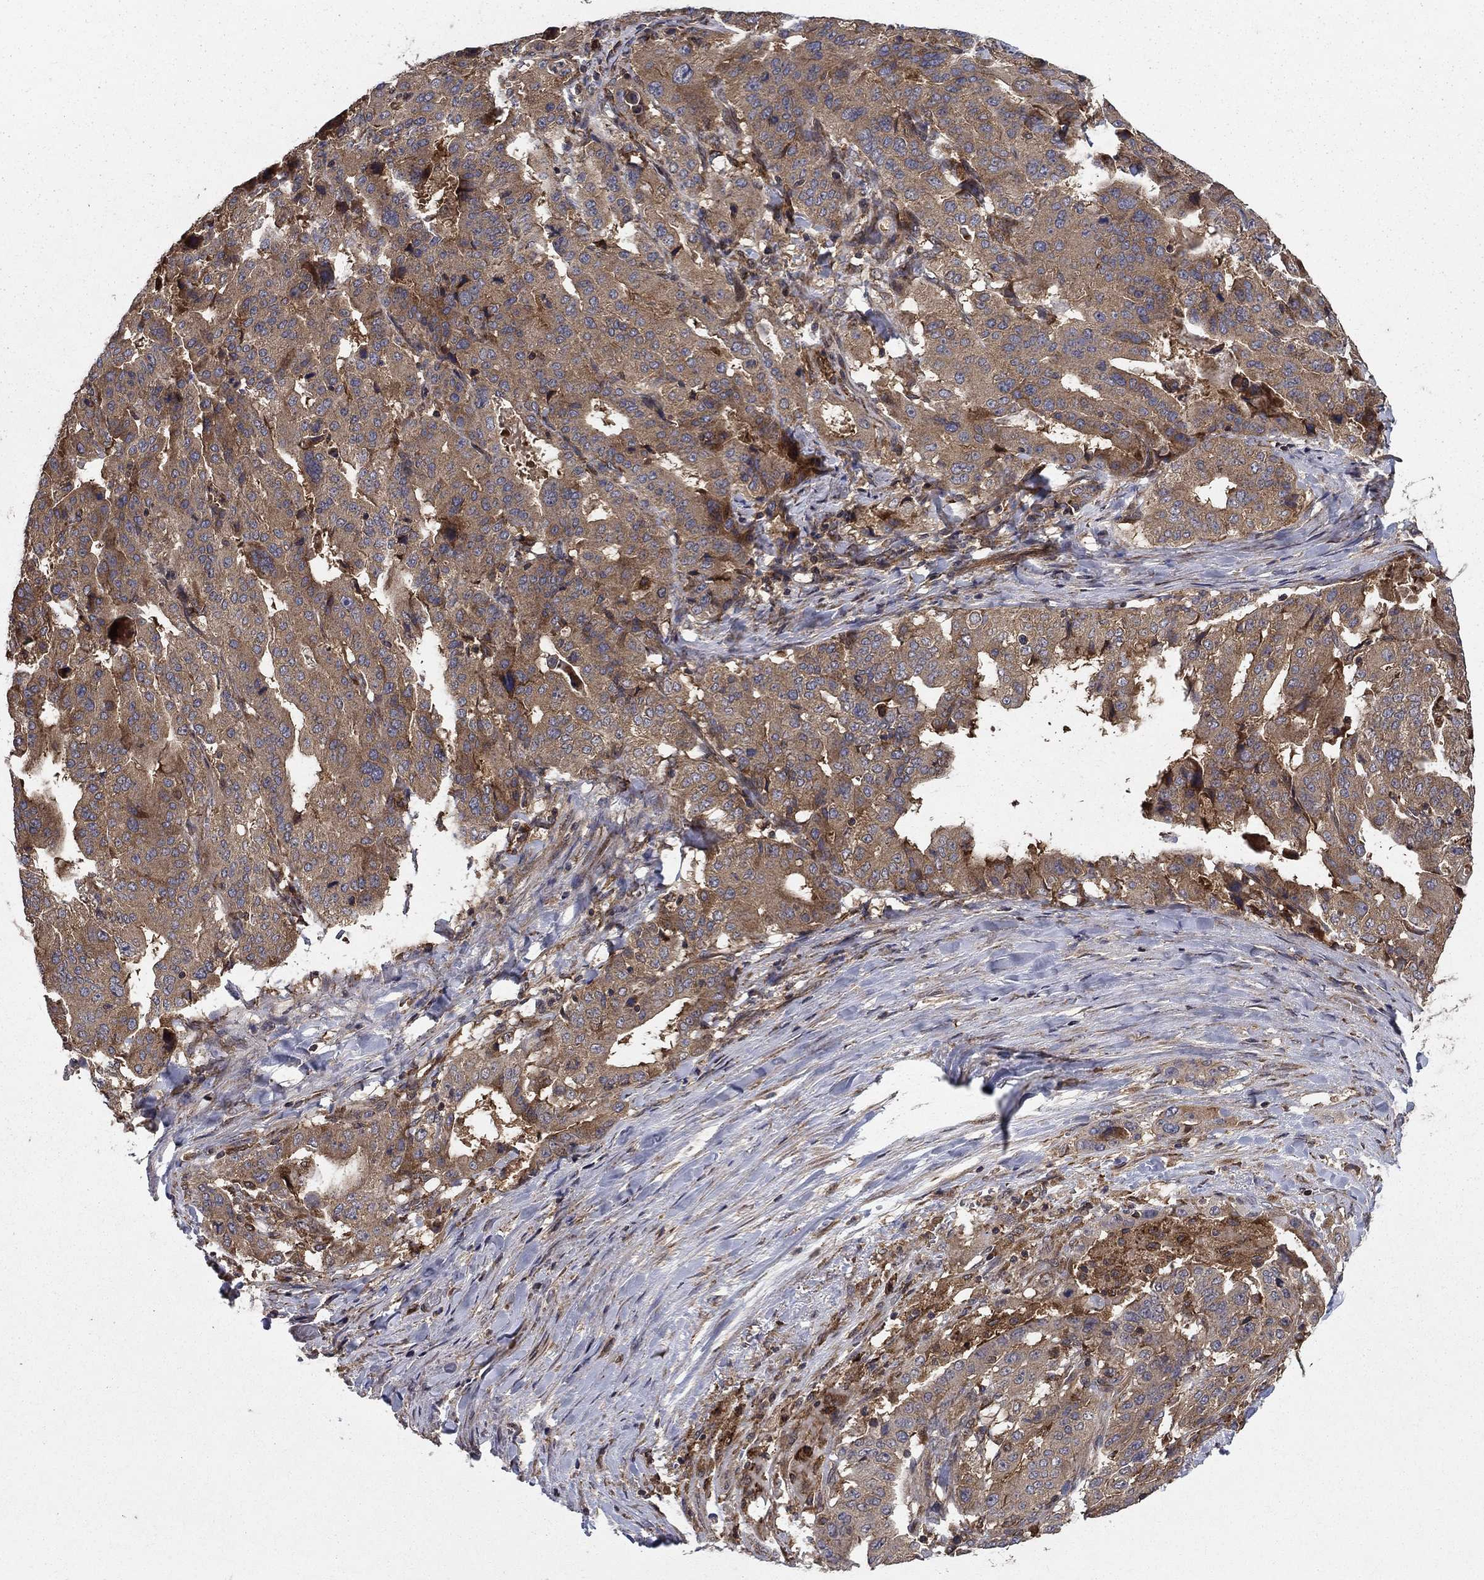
{"staining": {"intensity": "moderate", "quantity": "25%-75%", "location": "cytoplasmic/membranous"}, "tissue": "stomach cancer", "cell_type": "Tumor cells", "image_type": "cancer", "snomed": [{"axis": "morphology", "description": "Adenocarcinoma, NOS"}, {"axis": "topography", "description": "Stomach"}], "caption": "Immunohistochemistry (IHC) photomicrograph of adenocarcinoma (stomach) stained for a protein (brown), which displays medium levels of moderate cytoplasmic/membranous positivity in about 25%-75% of tumor cells.", "gene": "BABAM2", "patient": {"sex": "male", "age": 48}}